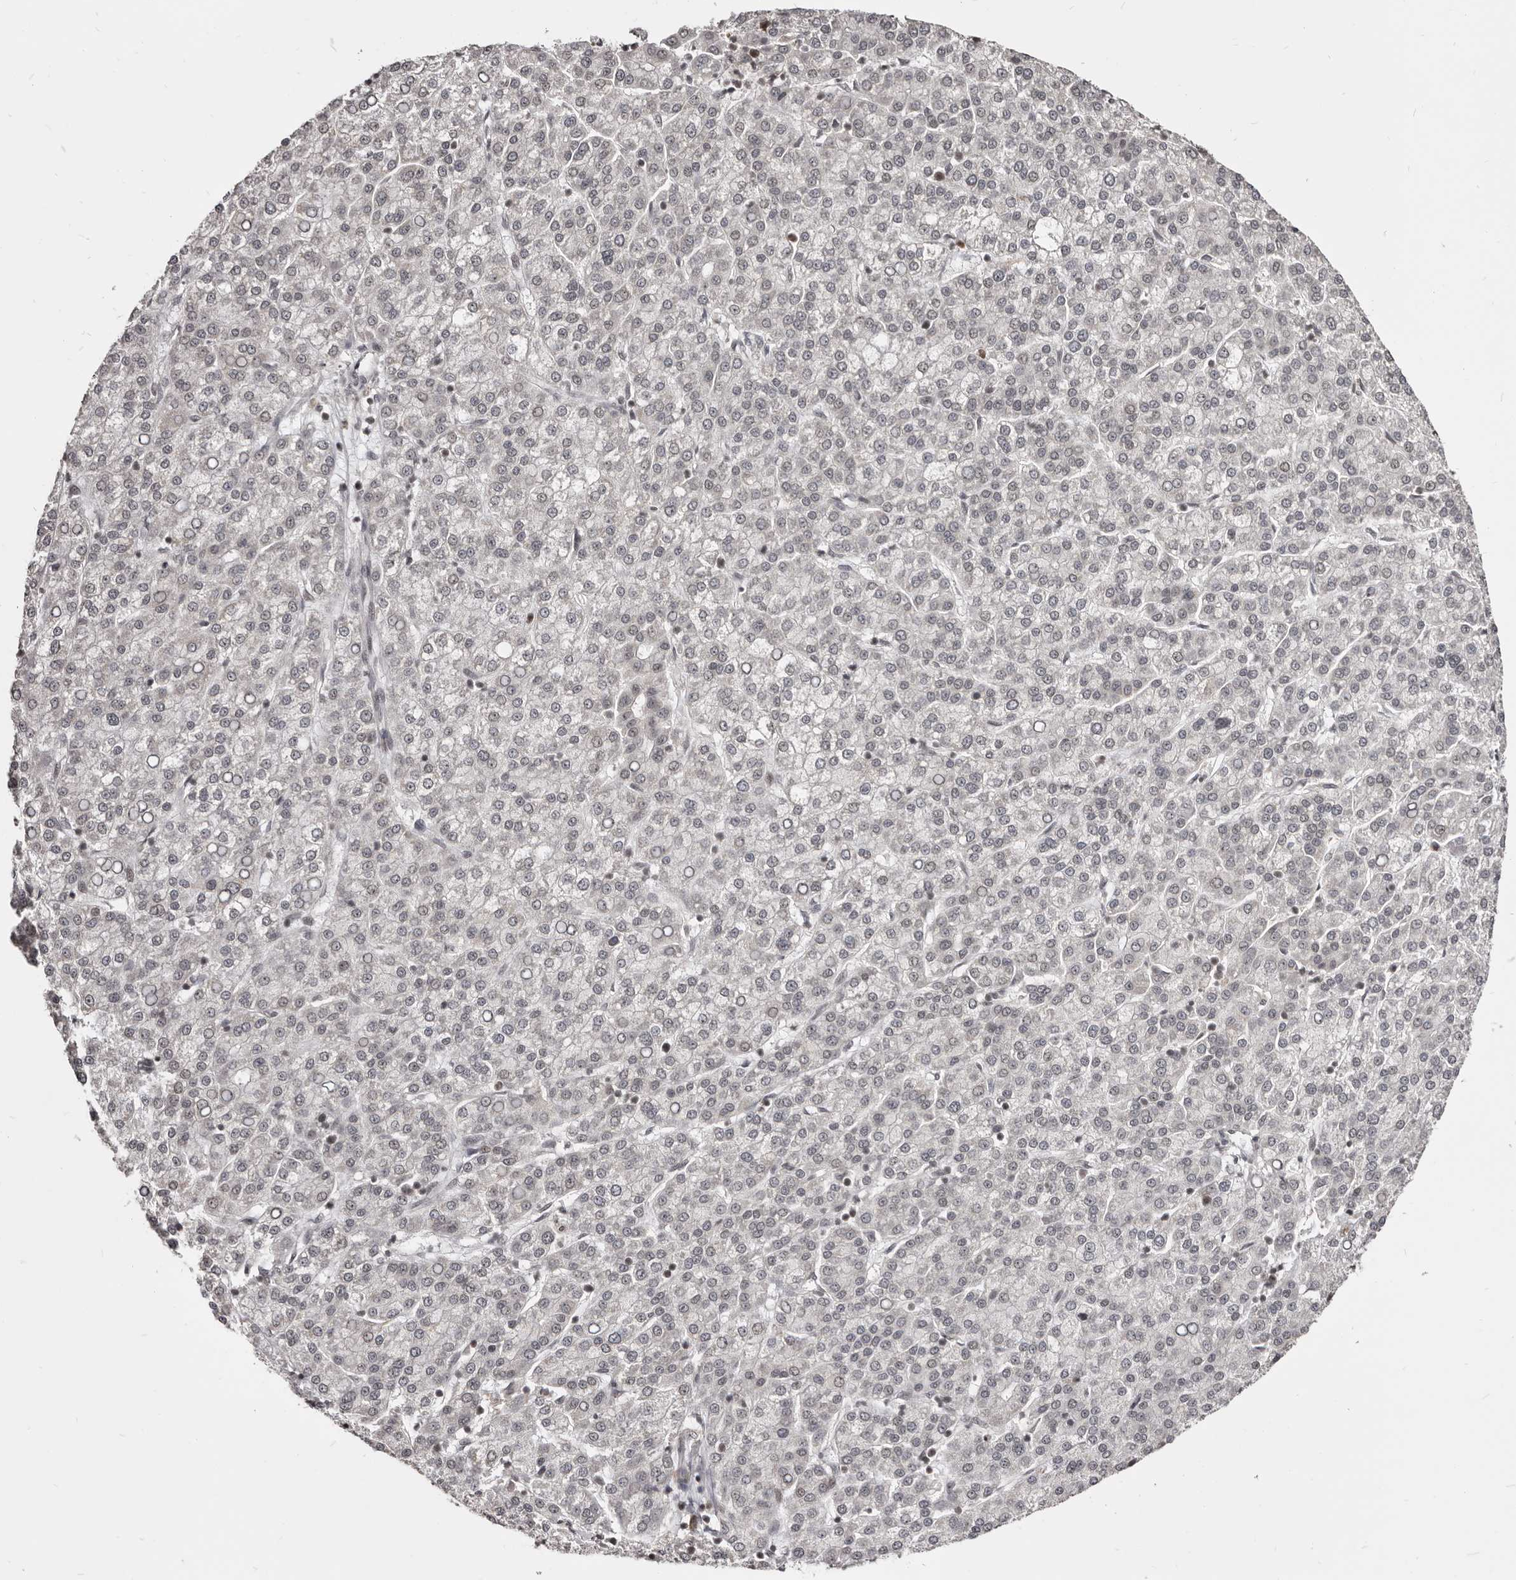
{"staining": {"intensity": "negative", "quantity": "none", "location": "none"}, "tissue": "liver cancer", "cell_type": "Tumor cells", "image_type": "cancer", "snomed": [{"axis": "morphology", "description": "Carcinoma, Hepatocellular, NOS"}, {"axis": "topography", "description": "Liver"}], "caption": "Immunohistochemistry of liver cancer (hepatocellular carcinoma) shows no positivity in tumor cells.", "gene": "THUMPD1", "patient": {"sex": "female", "age": 58}}